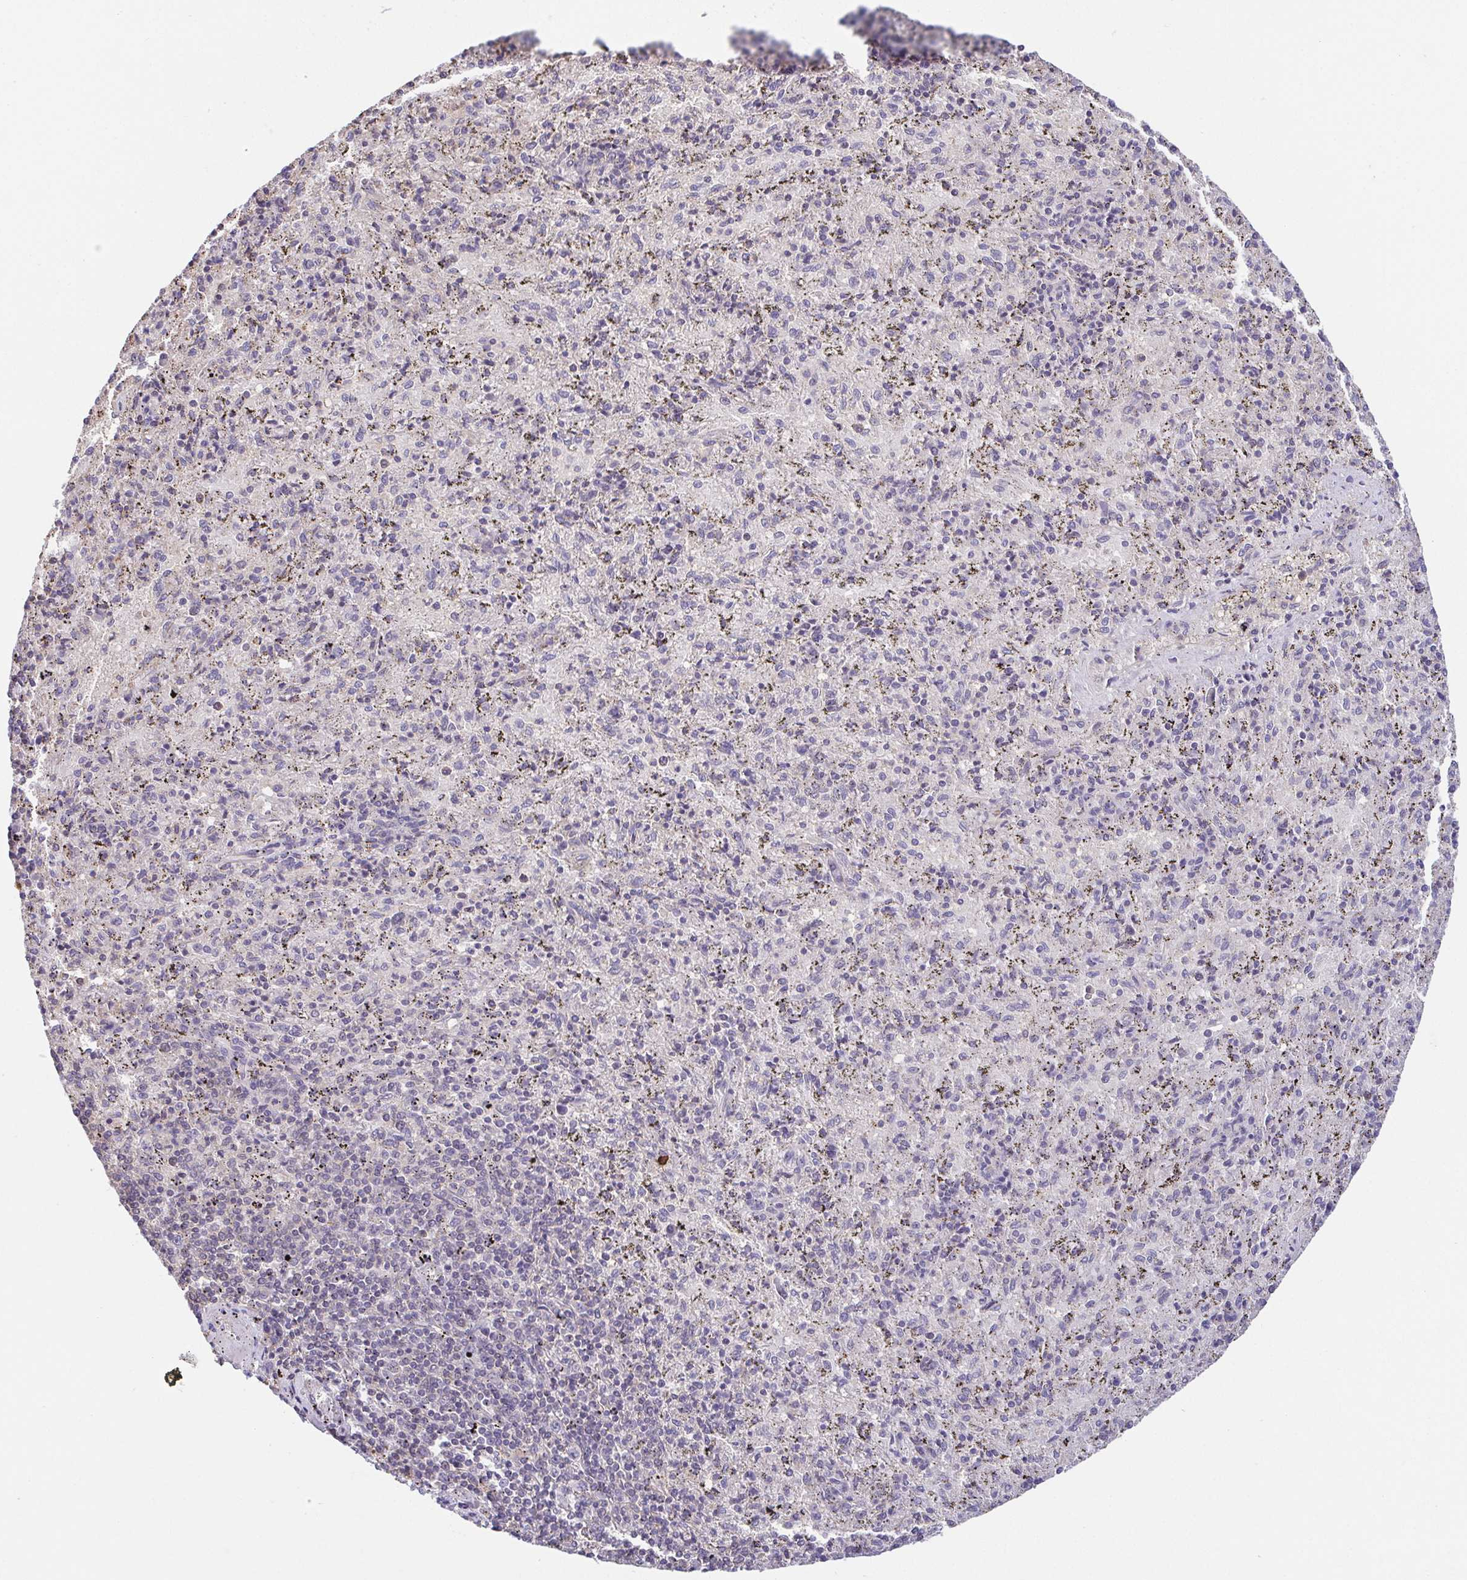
{"staining": {"intensity": "negative", "quantity": "none", "location": "none"}, "tissue": "spleen", "cell_type": "Cells in red pulp", "image_type": "normal", "snomed": [{"axis": "morphology", "description": "Normal tissue, NOS"}, {"axis": "topography", "description": "Spleen"}], "caption": "The IHC micrograph has no significant staining in cells in red pulp of spleen.", "gene": "PREPL", "patient": {"sex": "male", "age": 57}}